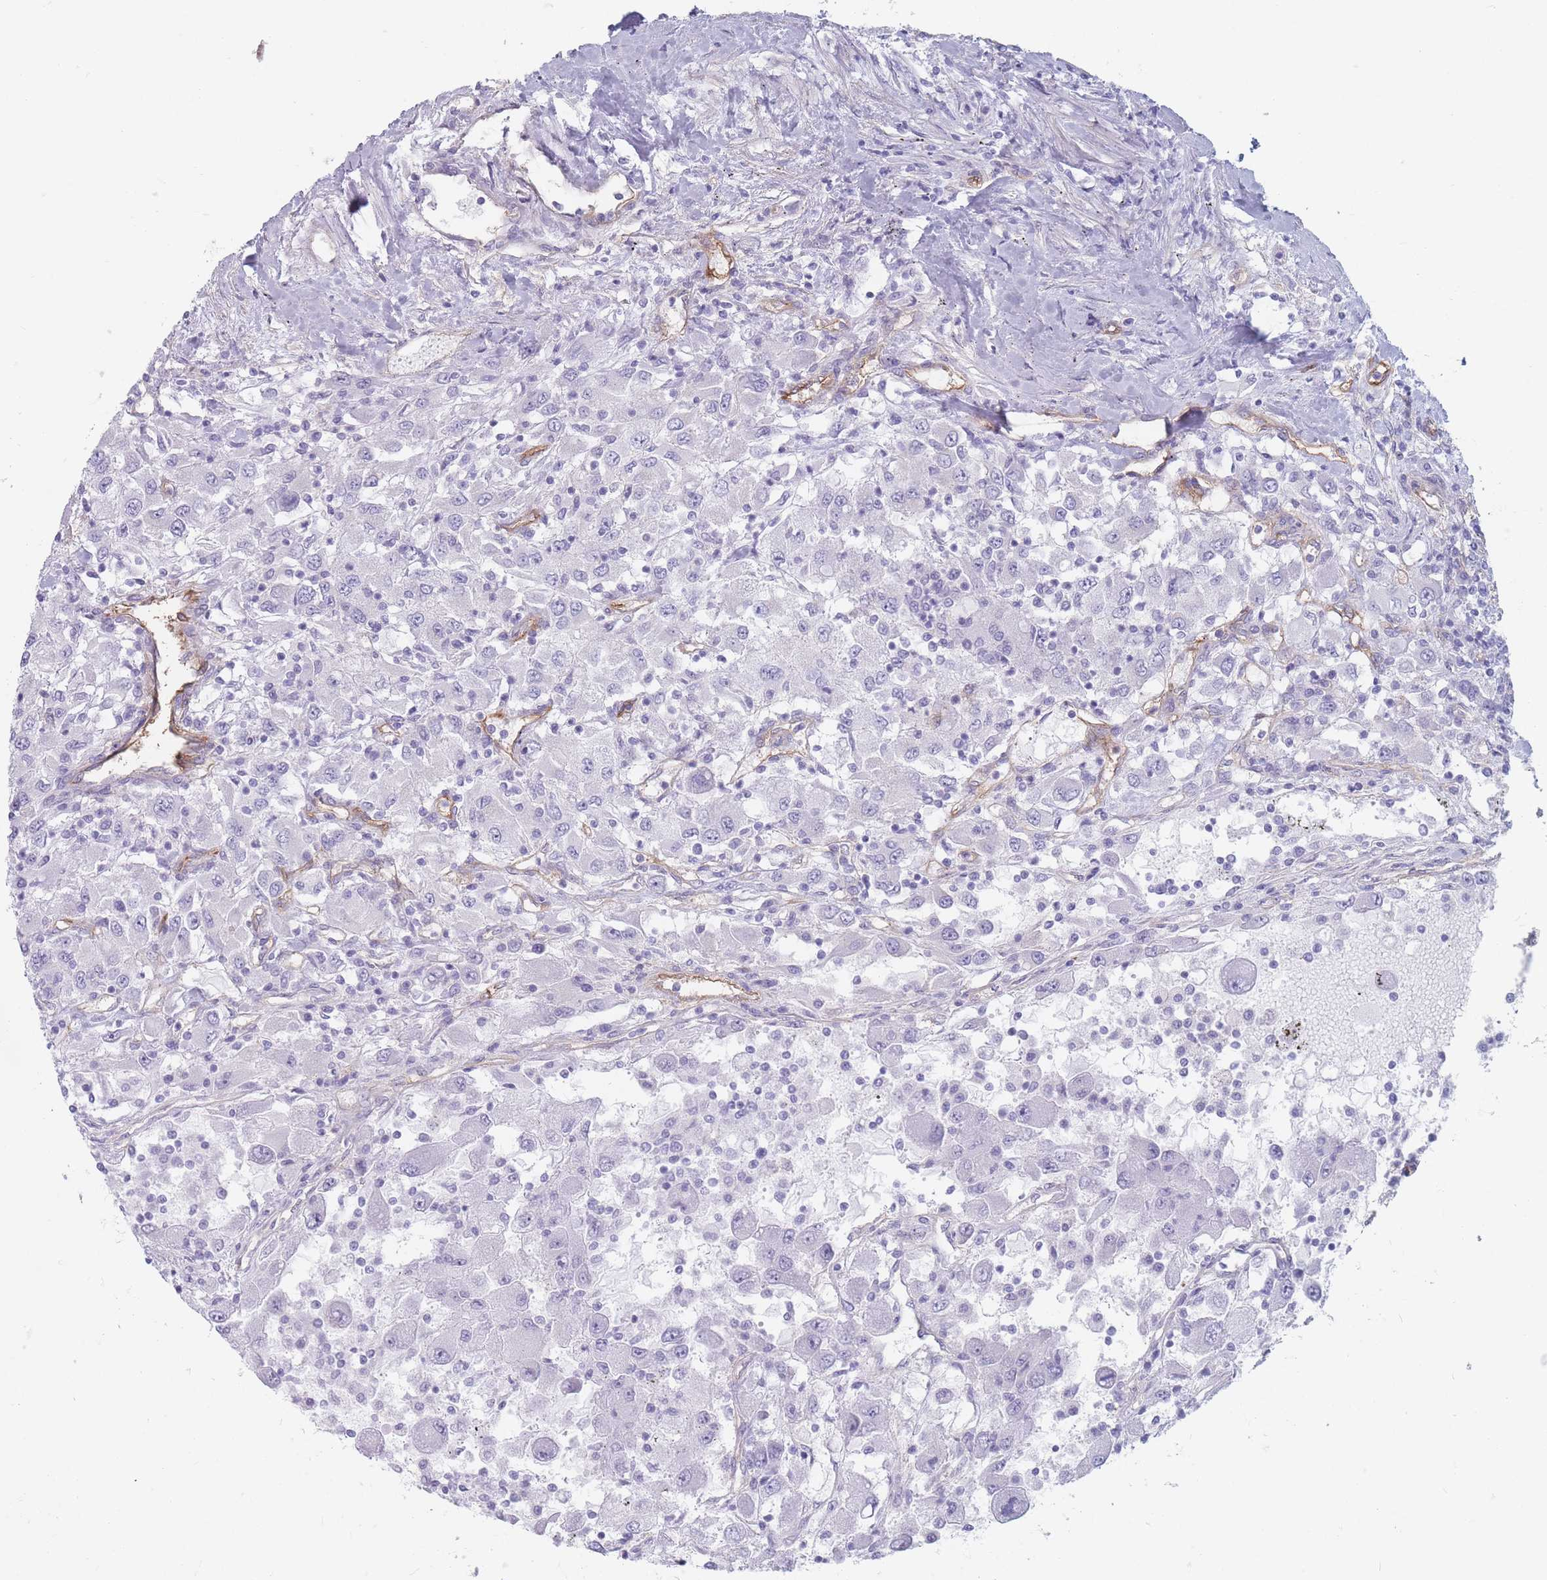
{"staining": {"intensity": "negative", "quantity": "none", "location": "none"}, "tissue": "renal cancer", "cell_type": "Tumor cells", "image_type": "cancer", "snomed": [{"axis": "morphology", "description": "Adenocarcinoma, NOS"}, {"axis": "topography", "description": "Kidney"}], "caption": "Immunohistochemical staining of human renal cancer (adenocarcinoma) displays no significant expression in tumor cells.", "gene": "PLPP1", "patient": {"sex": "female", "age": 67}}